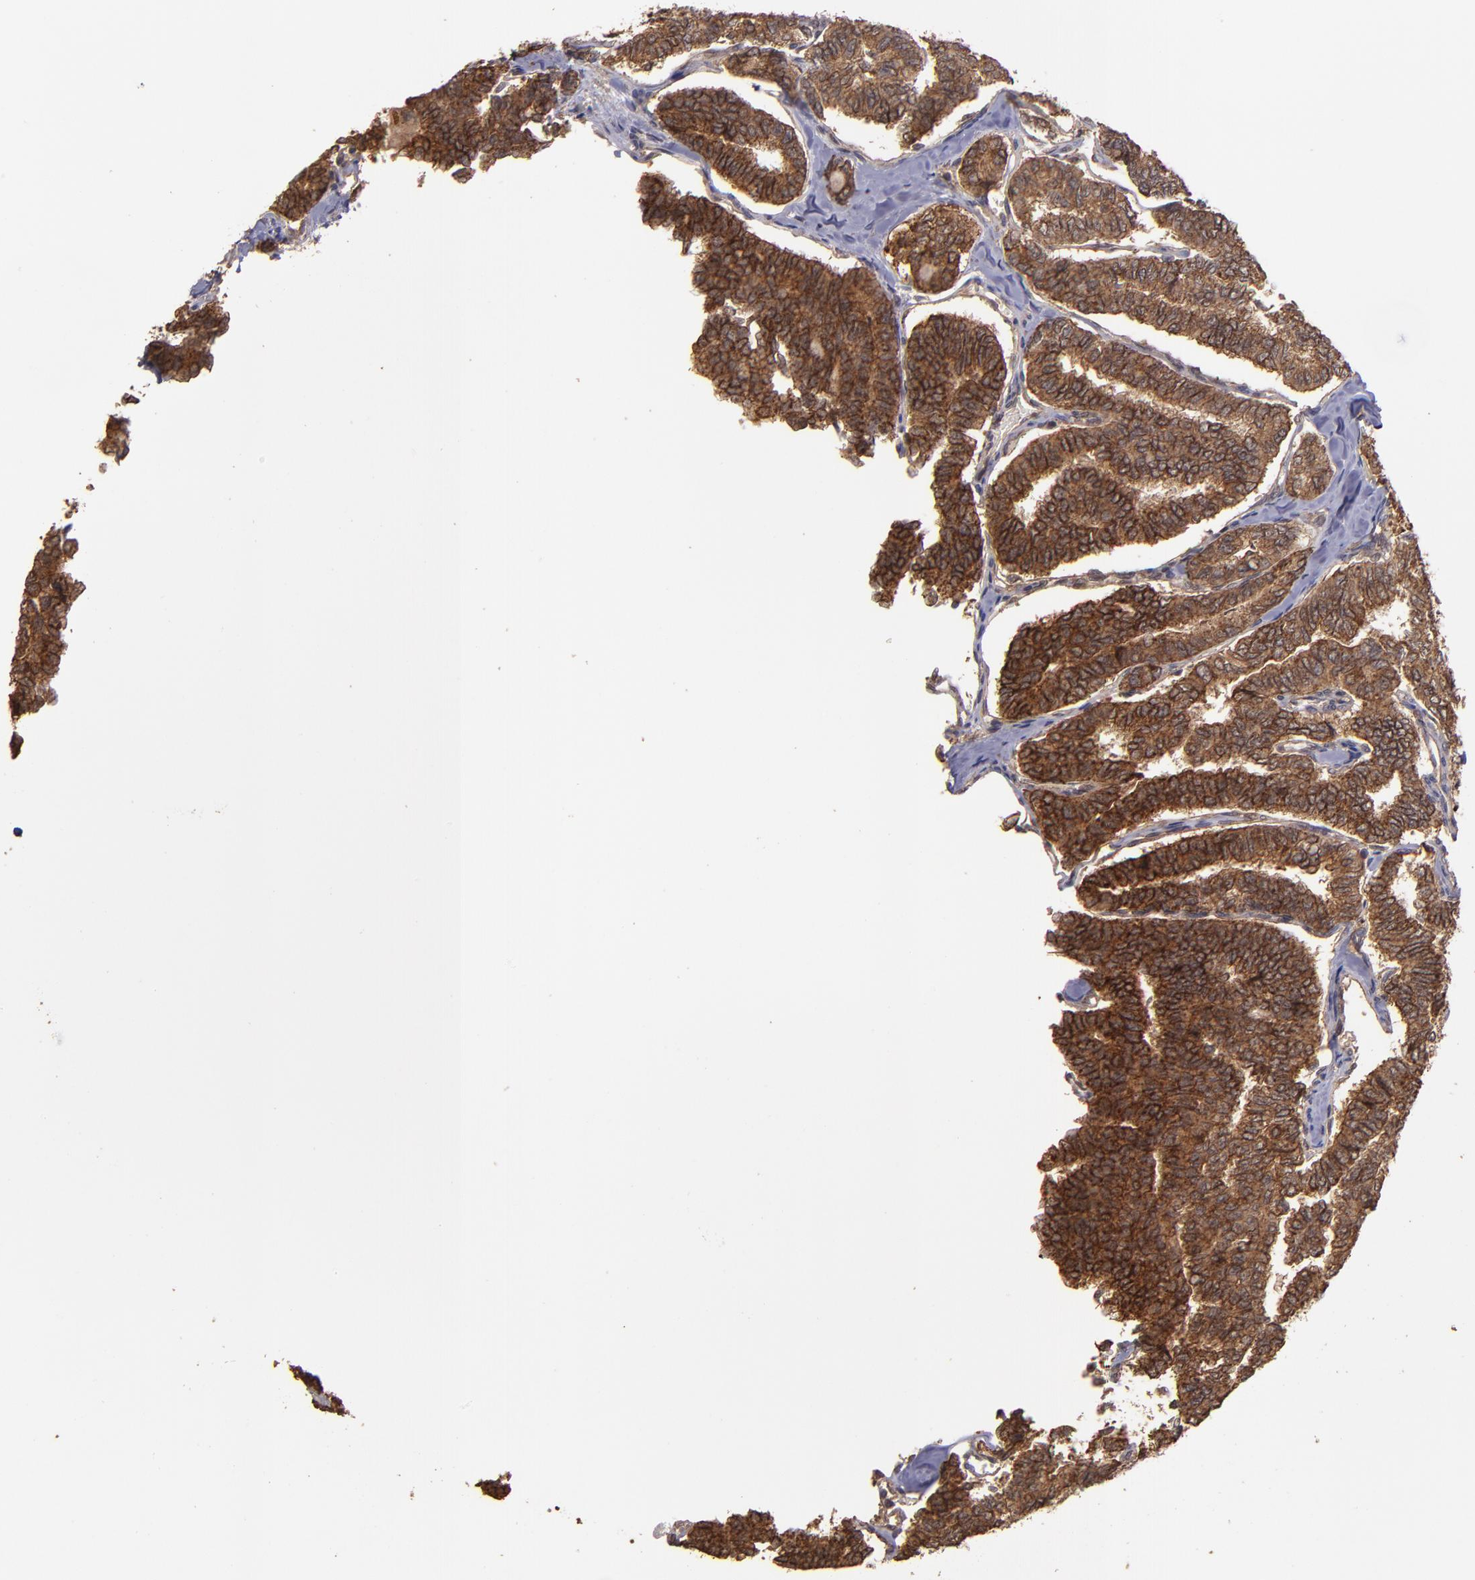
{"staining": {"intensity": "strong", "quantity": ">75%", "location": "cytoplasmic/membranous"}, "tissue": "thyroid cancer", "cell_type": "Tumor cells", "image_type": "cancer", "snomed": [{"axis": "morphology", "description": "Papillary adenocarcinoma, NOS"}, {"axis": "topography", "description": "Thyroid gland"}], "caption": "Tumor cells demonstrate strong cytoplasmic/membranous staining in approximately >75% of cells in thyroid papillary adenocarcinoma.", "gene": "SIPA1L1", "patient": {"sex": "female", "age": 35}}